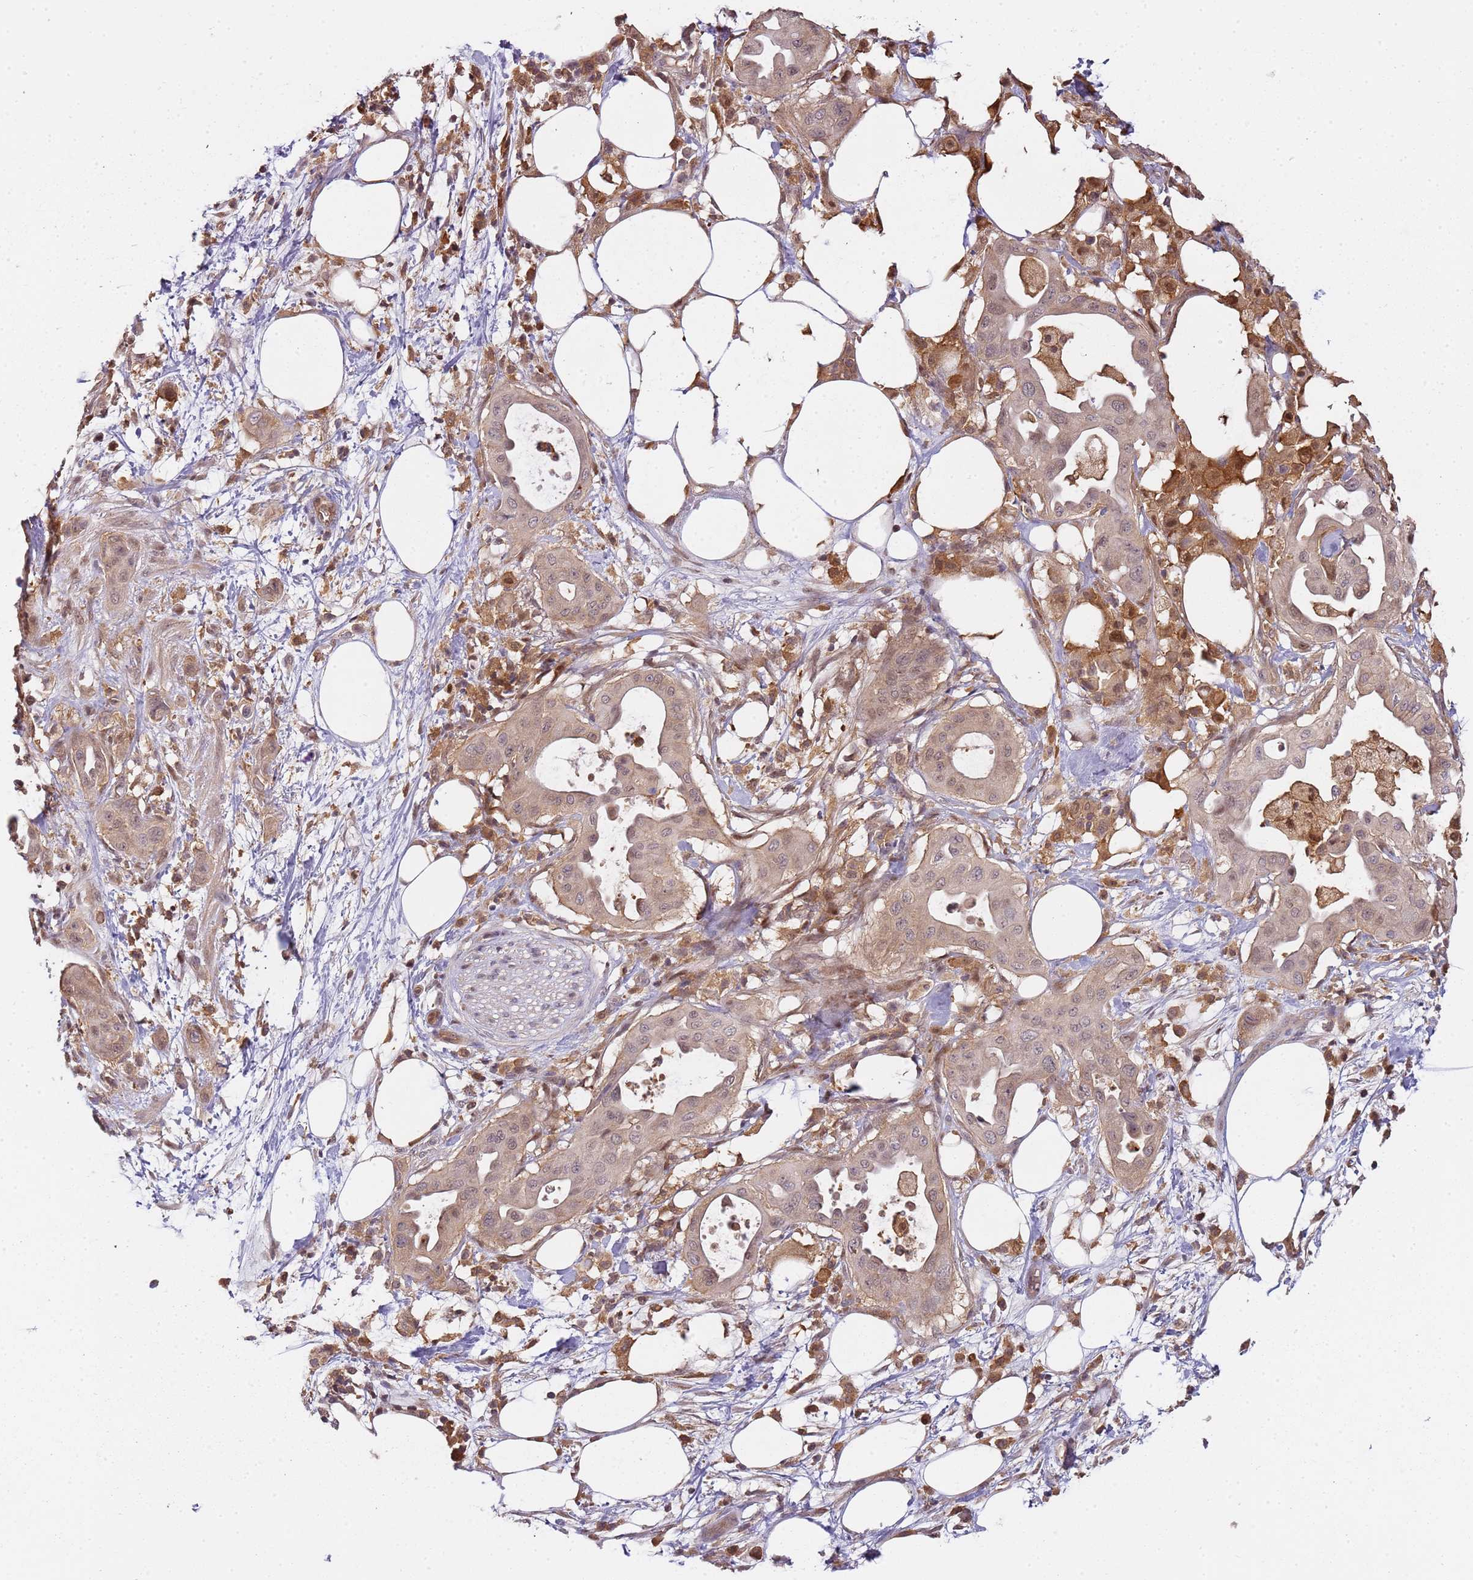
{"staining": {"intensity": "weak", "quantity": ">75%", "location": "cytoplasmic/membranous,nuclear"}, "tissue": "pancreatic cancer", "cell_type": "Tumor cells", "image_type": "cancer", "snomed": [{"axis": "morphology", "description": "Adenocarcinoma, NOS"}, {"axis": "topography", "description": "Pancreas"}], "caption": "Immunohistochemistry (IHC) image of neoplastic tissue: pancreatic cancer stained using immunohistochemistry (IHC) reveals low levels of weak protein expression localized specifically in the cytoplasmic/membranous and nuclear of tumor cells, appearing as a cytoplasmic/membranous and nuclear brown color.", "gene": "GSTO2", "patient": {"sex": "male", "age": 68}}